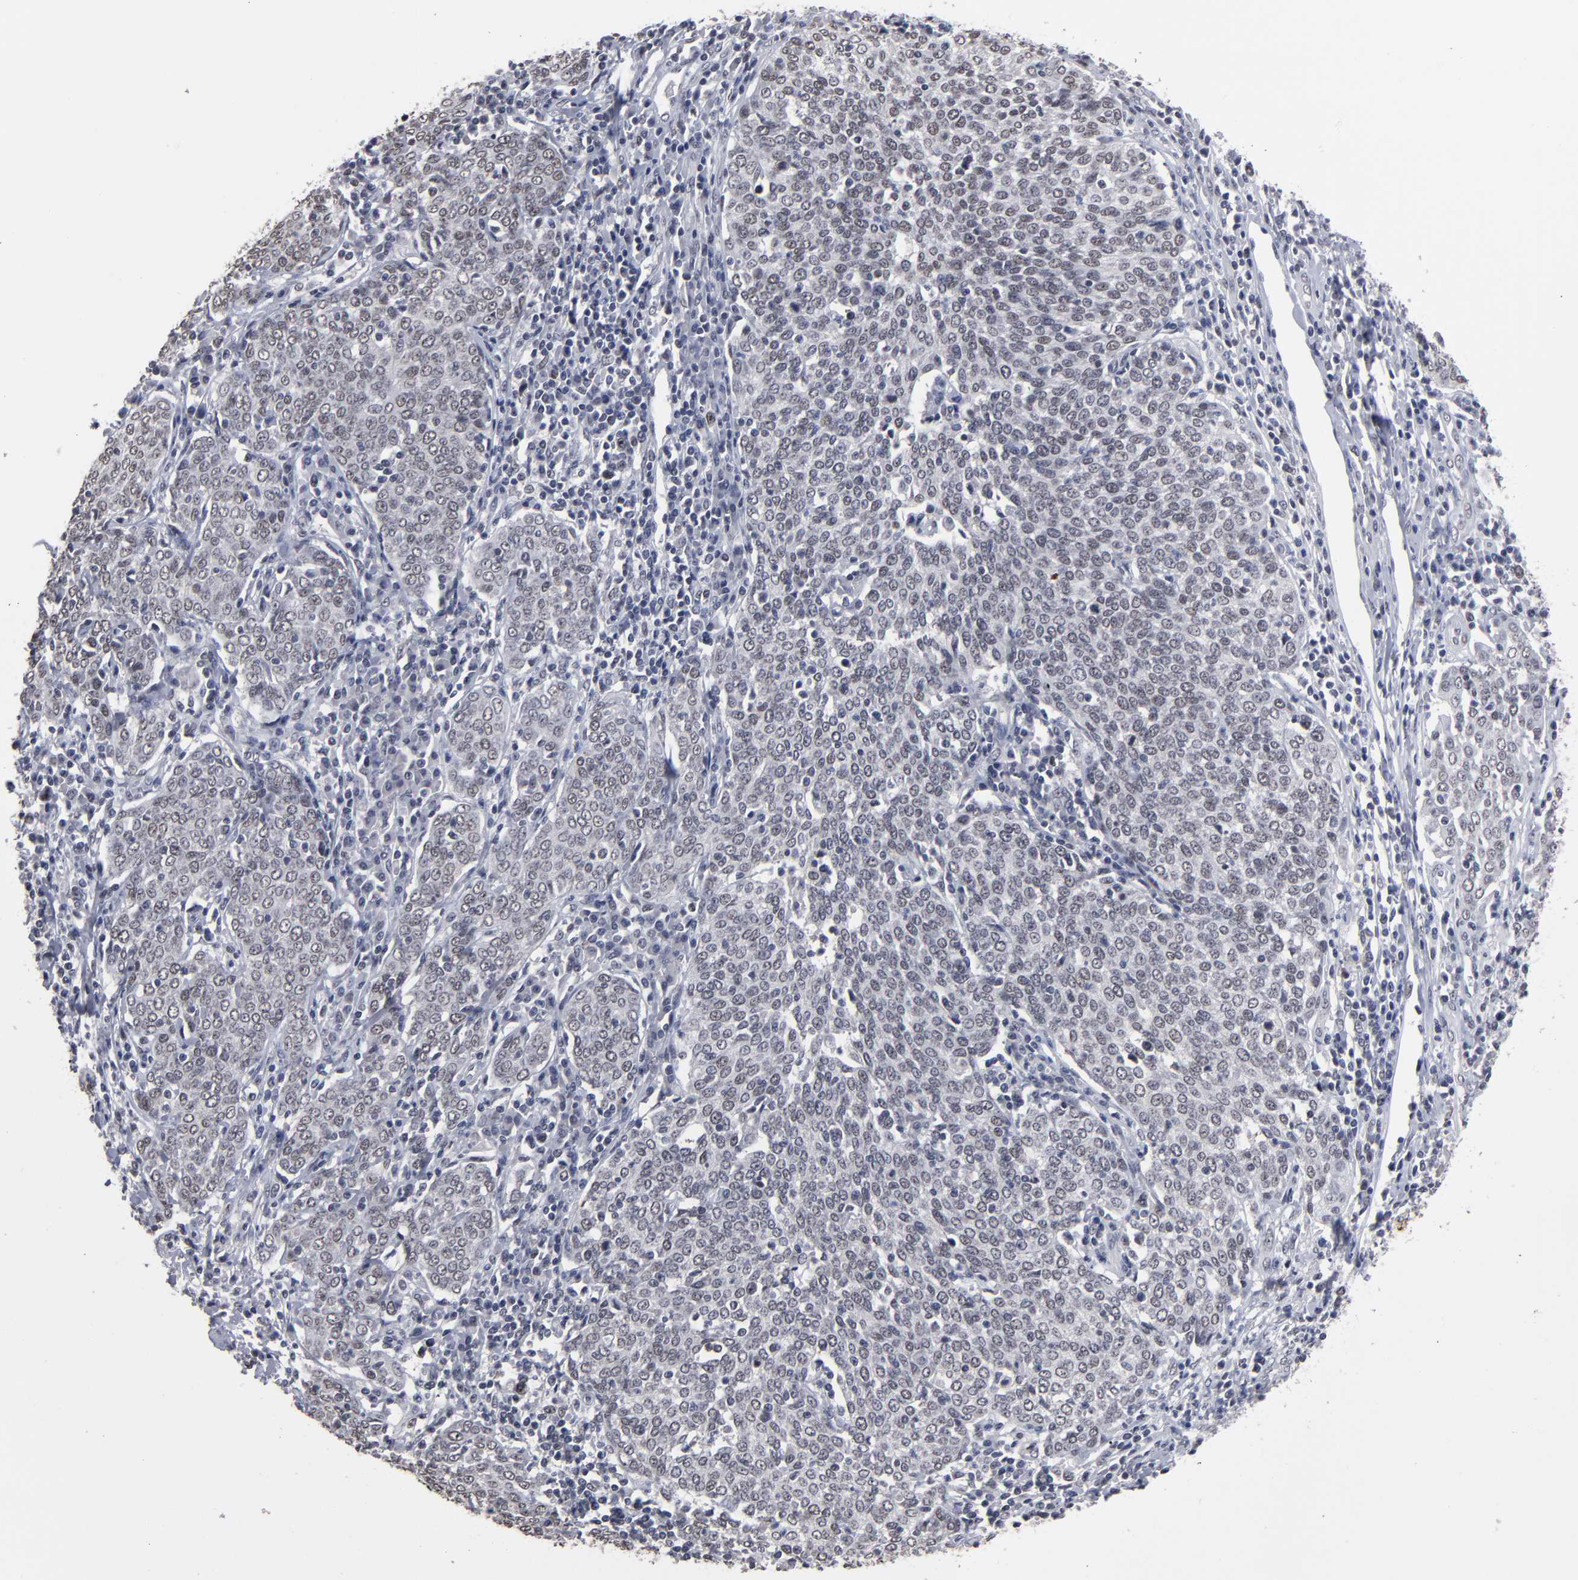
{"staining": {"intensity": "moderate", "quantity": "25%-75%", "location": "nuclear"}, "tissue": "cervical cancer", "cell_type": "Tumor cells", "image_type": "cancer", "snomed": [{"axis": "morphology", "description": "Squamous cell carcinoma, NOS"}, {"axis": "topography", "description": "Cervix"}], "caption": "A micrograph of squamous cell carcinoma (cervical) stained for a protein shows moderate nuclear brown staining in tumor cells.", "gene": "SSRP1", "patient": {"sex": "female", "age": 40}}